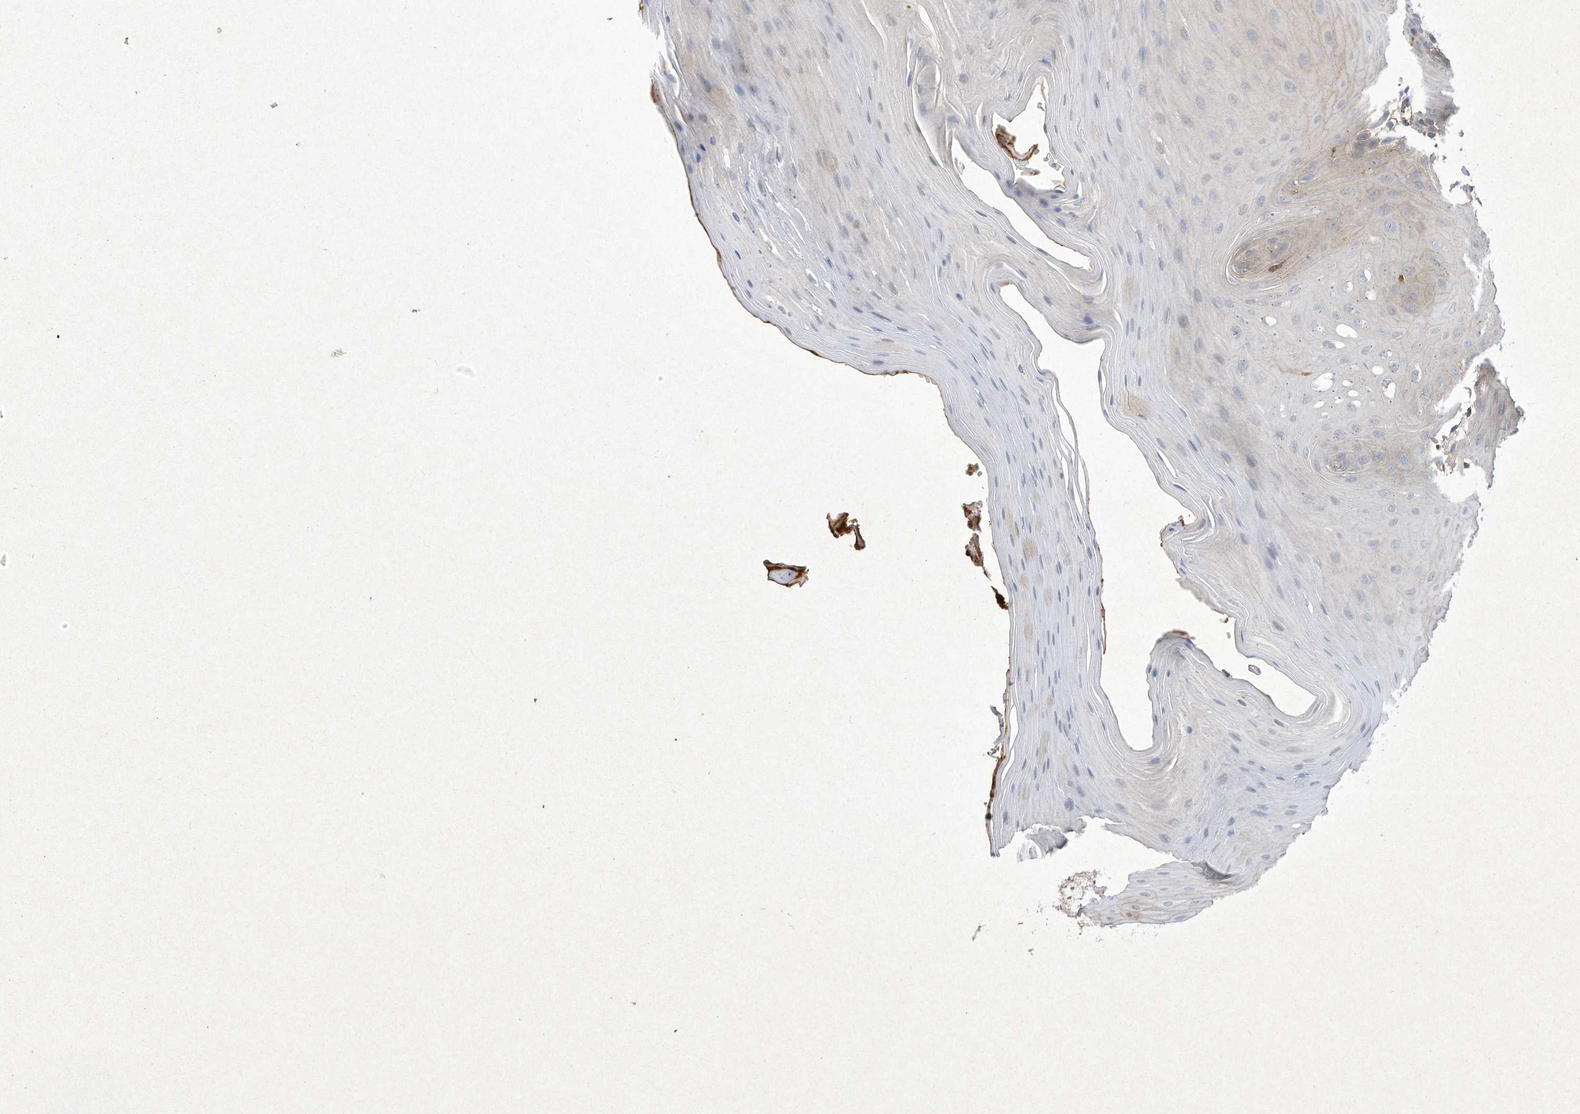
{"staining": {"intensity": "weak", "quantity": "<25%", "location": "cytoplasmic/membranous"}, "tissue": "oral mucosa", "cell_type": "Squamous epithelial cells", "image_type": "normal", "snomed": [{"axis": "morphology", "description": "Normal tissue, NOS"}, {"axis": "morphology", "description": "Squamous cell carcinoma, NOS"}, {"axis": "topography", "description": "Skeletal muscle"}, {"axis": "topography", "description": "Oral tissue"}, {"axis": "topography", "description": "Salivary gland"}, {"axis": "topography", "description": "Head-Neck"}], "caption": "This is an immunohistochemistry (IHC) histopathology image of normal human oral mucosa. There is no positivity in squamous epithelial cells.", "gene": "HAS3", "patient": {"sex": "male", "age": 54}}